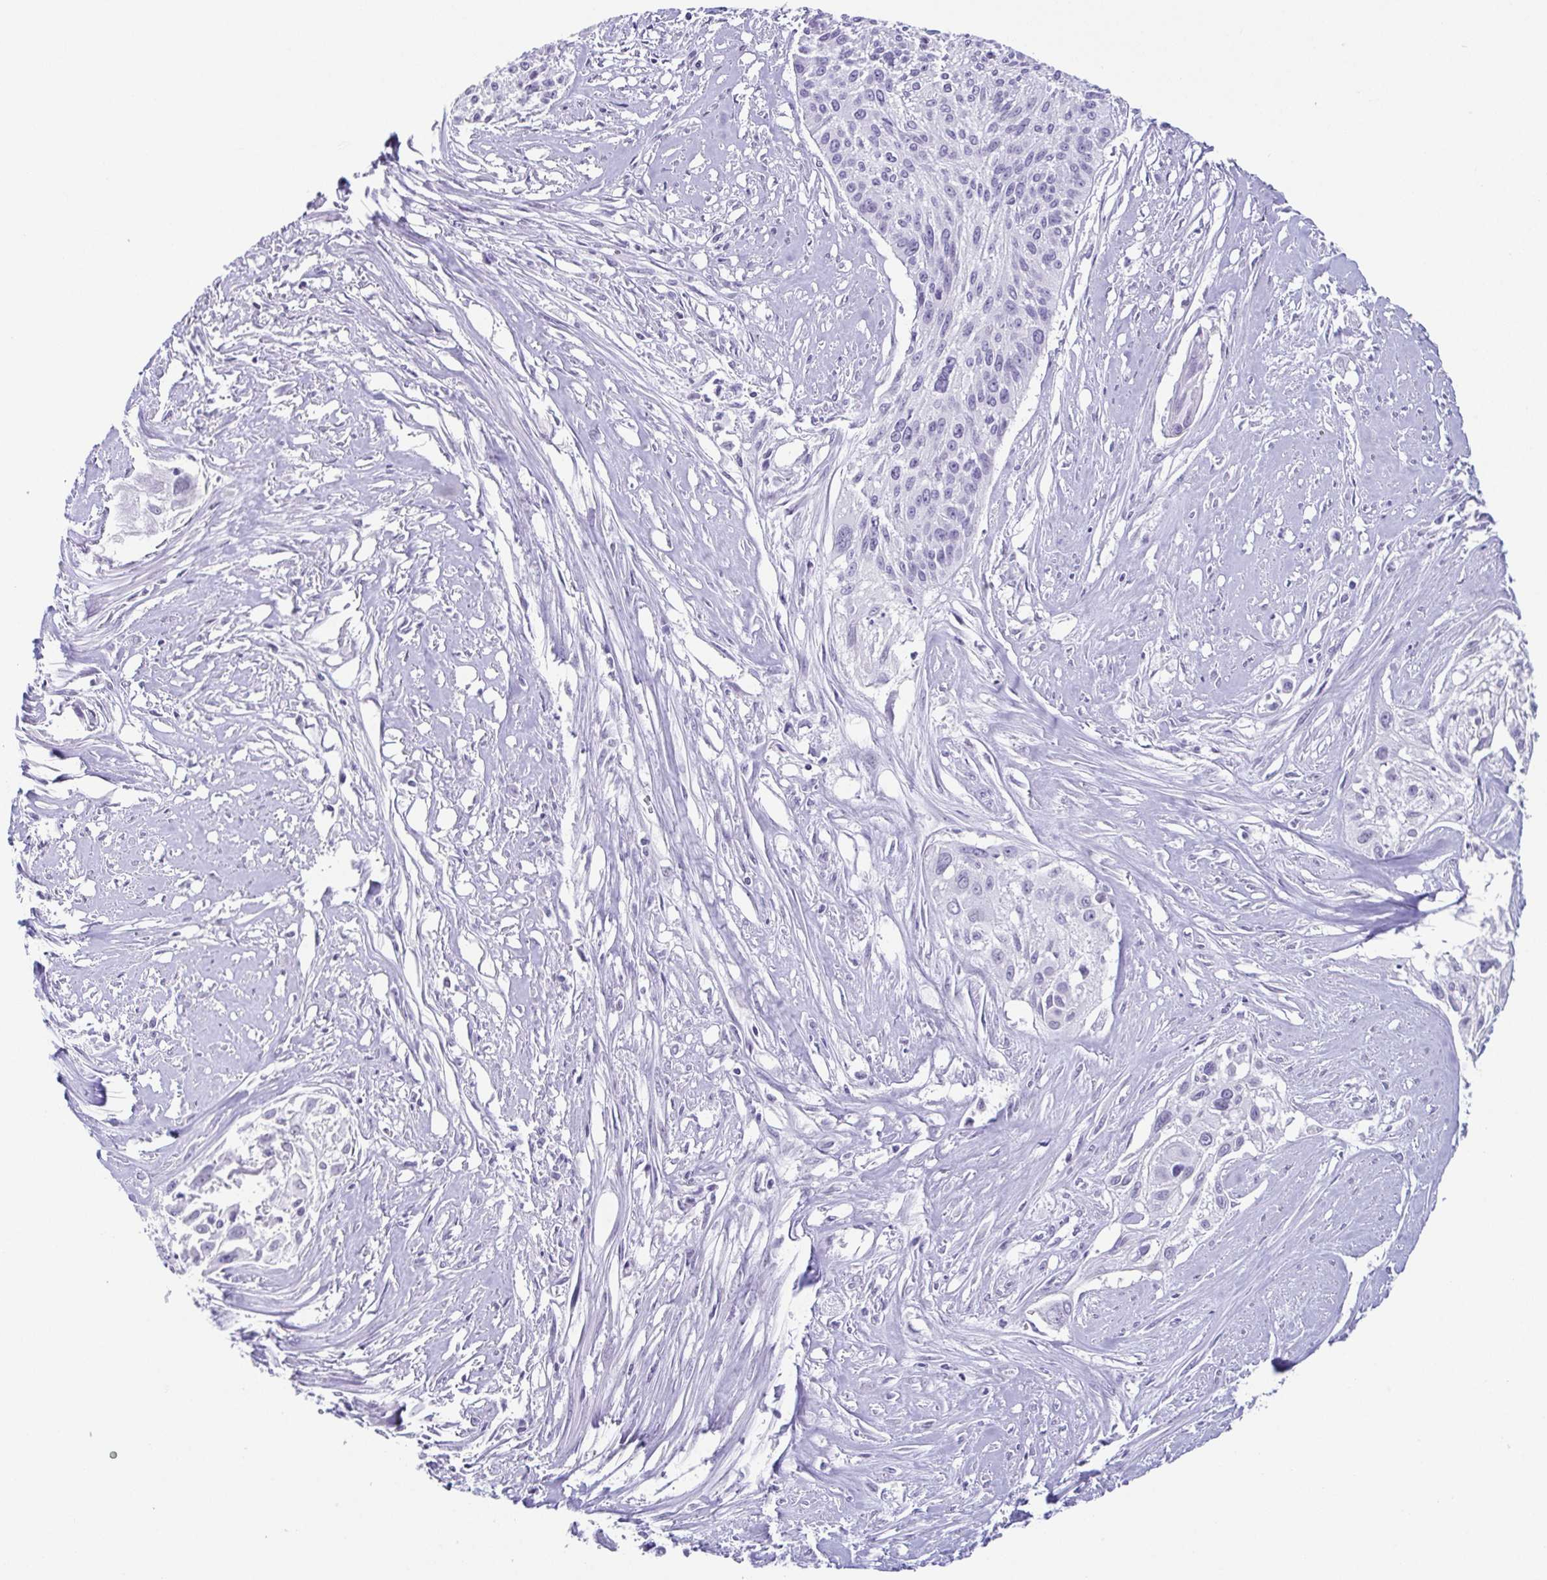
{"staining": {"intensity": "negative", "quantity": "none", "location": "none"}, "tissue": "cervical cancer", "cell_type": "Tumor cells", "image_type": "cancer", "snomed": [{"axis": "morphology", "description": "Squamous cell carcinoma, NOS"}, {"axis": "topography", "description": "Cervix"}], "caption": "This image is of cervical squamous cell carcinoma stained with immunohistochemistry to label a protein in brown with the nuclei are counter-stained blue. There is no staining in tumor cells.", "gene": "ESX1", "patient": {"sex": "female", "age": 49}}